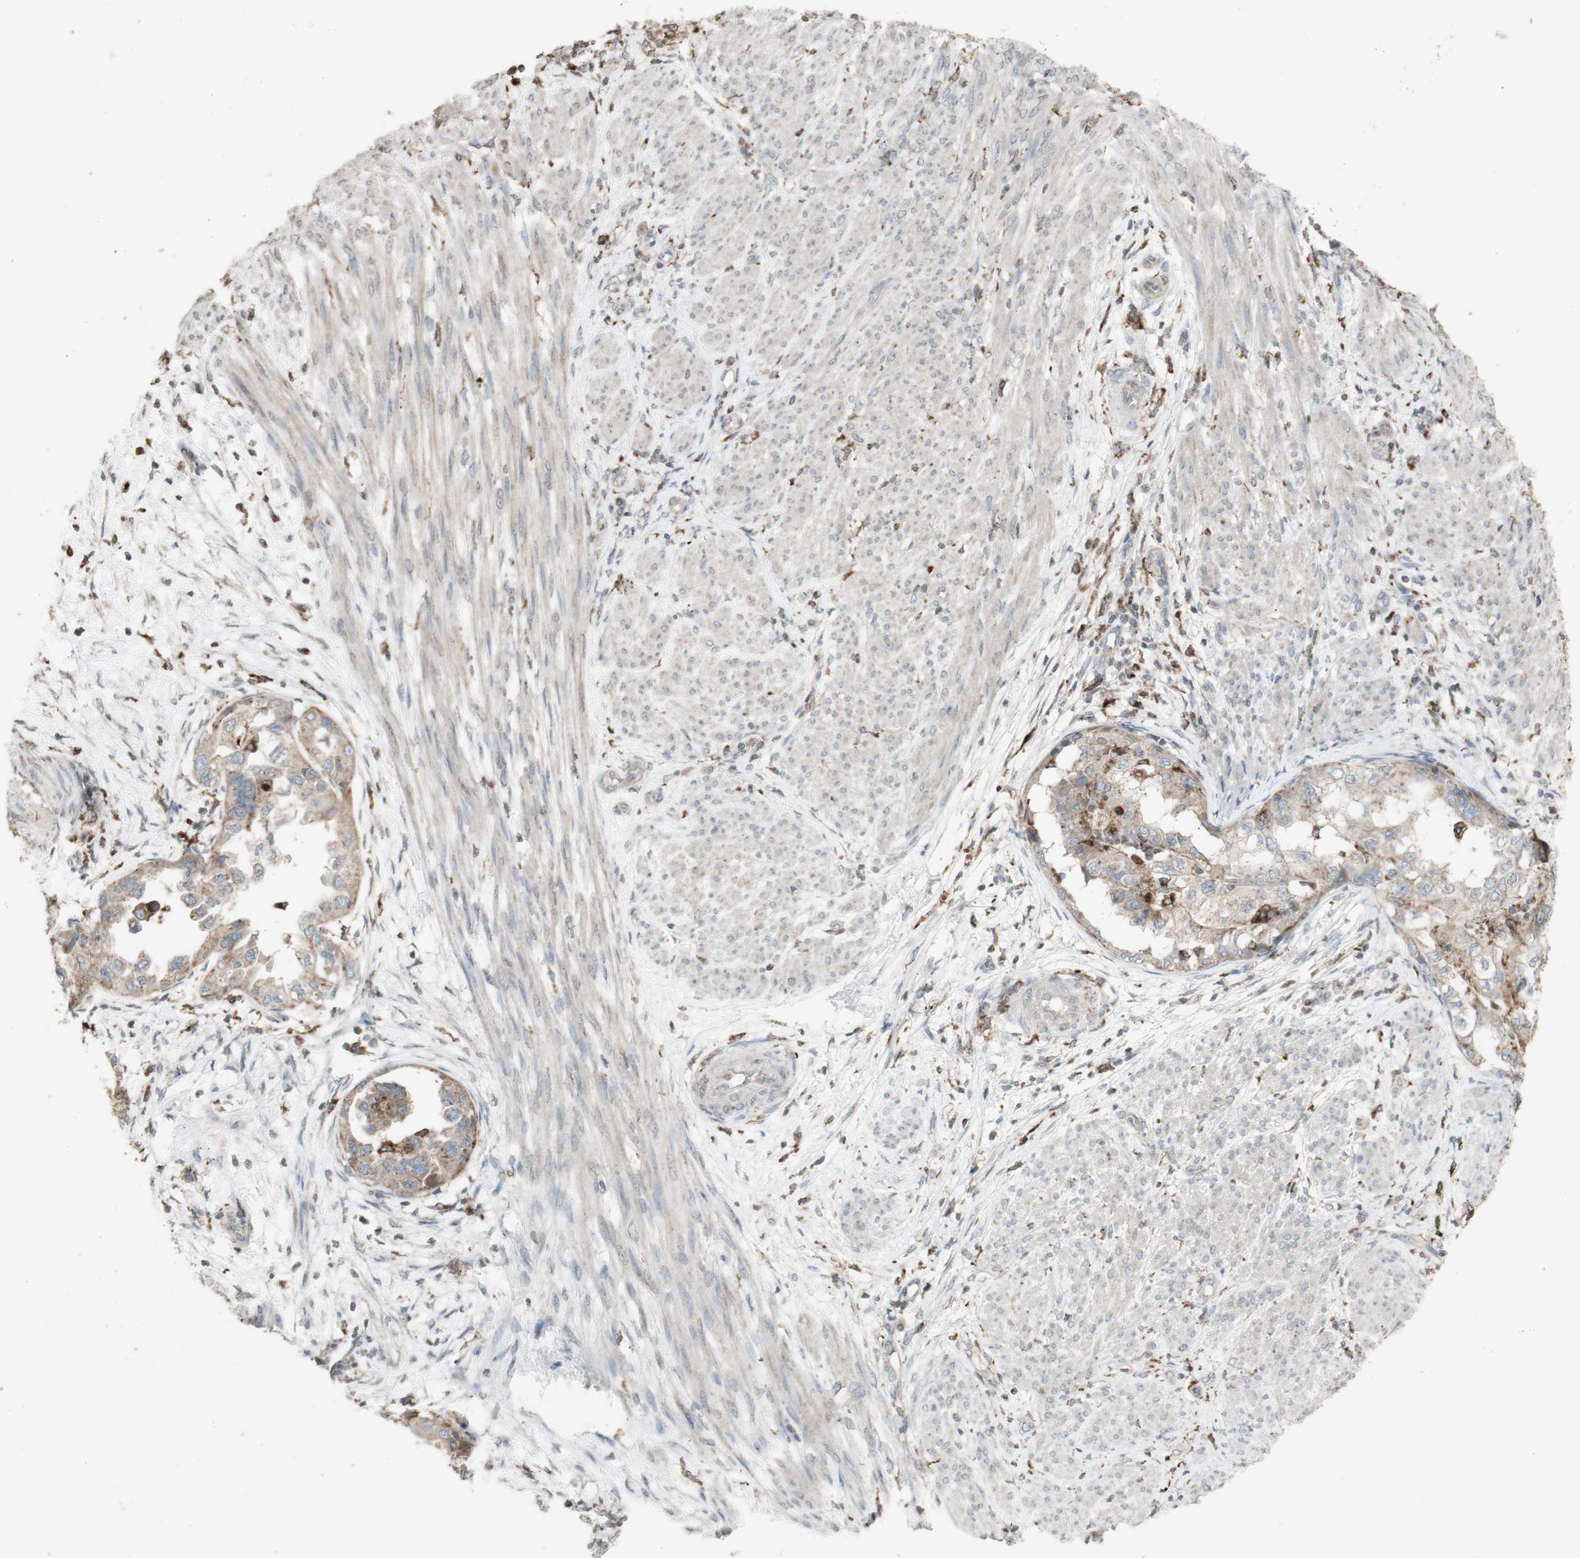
{"staining": {"intensity": "weak", "quantity": ">75%", "location": "cytoplasmic/membranous"}, "tissue": "endometrial cancer", "cell_type": "Tumor cells", "image_type": "cancer", "snomed": [{"axis": "morphology", "description": "Adenocarcinoma, NOS"}, {"axis": "topography", "description": "Endometrium"}], "caption": "This photomicrograph reveals adenocarcinoma (endometrial) stained with immunohistochemistry (IHC) to label a protein in brown. The cytoplasmic/membranous of tumor cells show weak positivity for the protein. Nuclei are counter-stained blue.", "gene": "ATP6V1E1", "patient": {"sex": "female", "age": 85}}